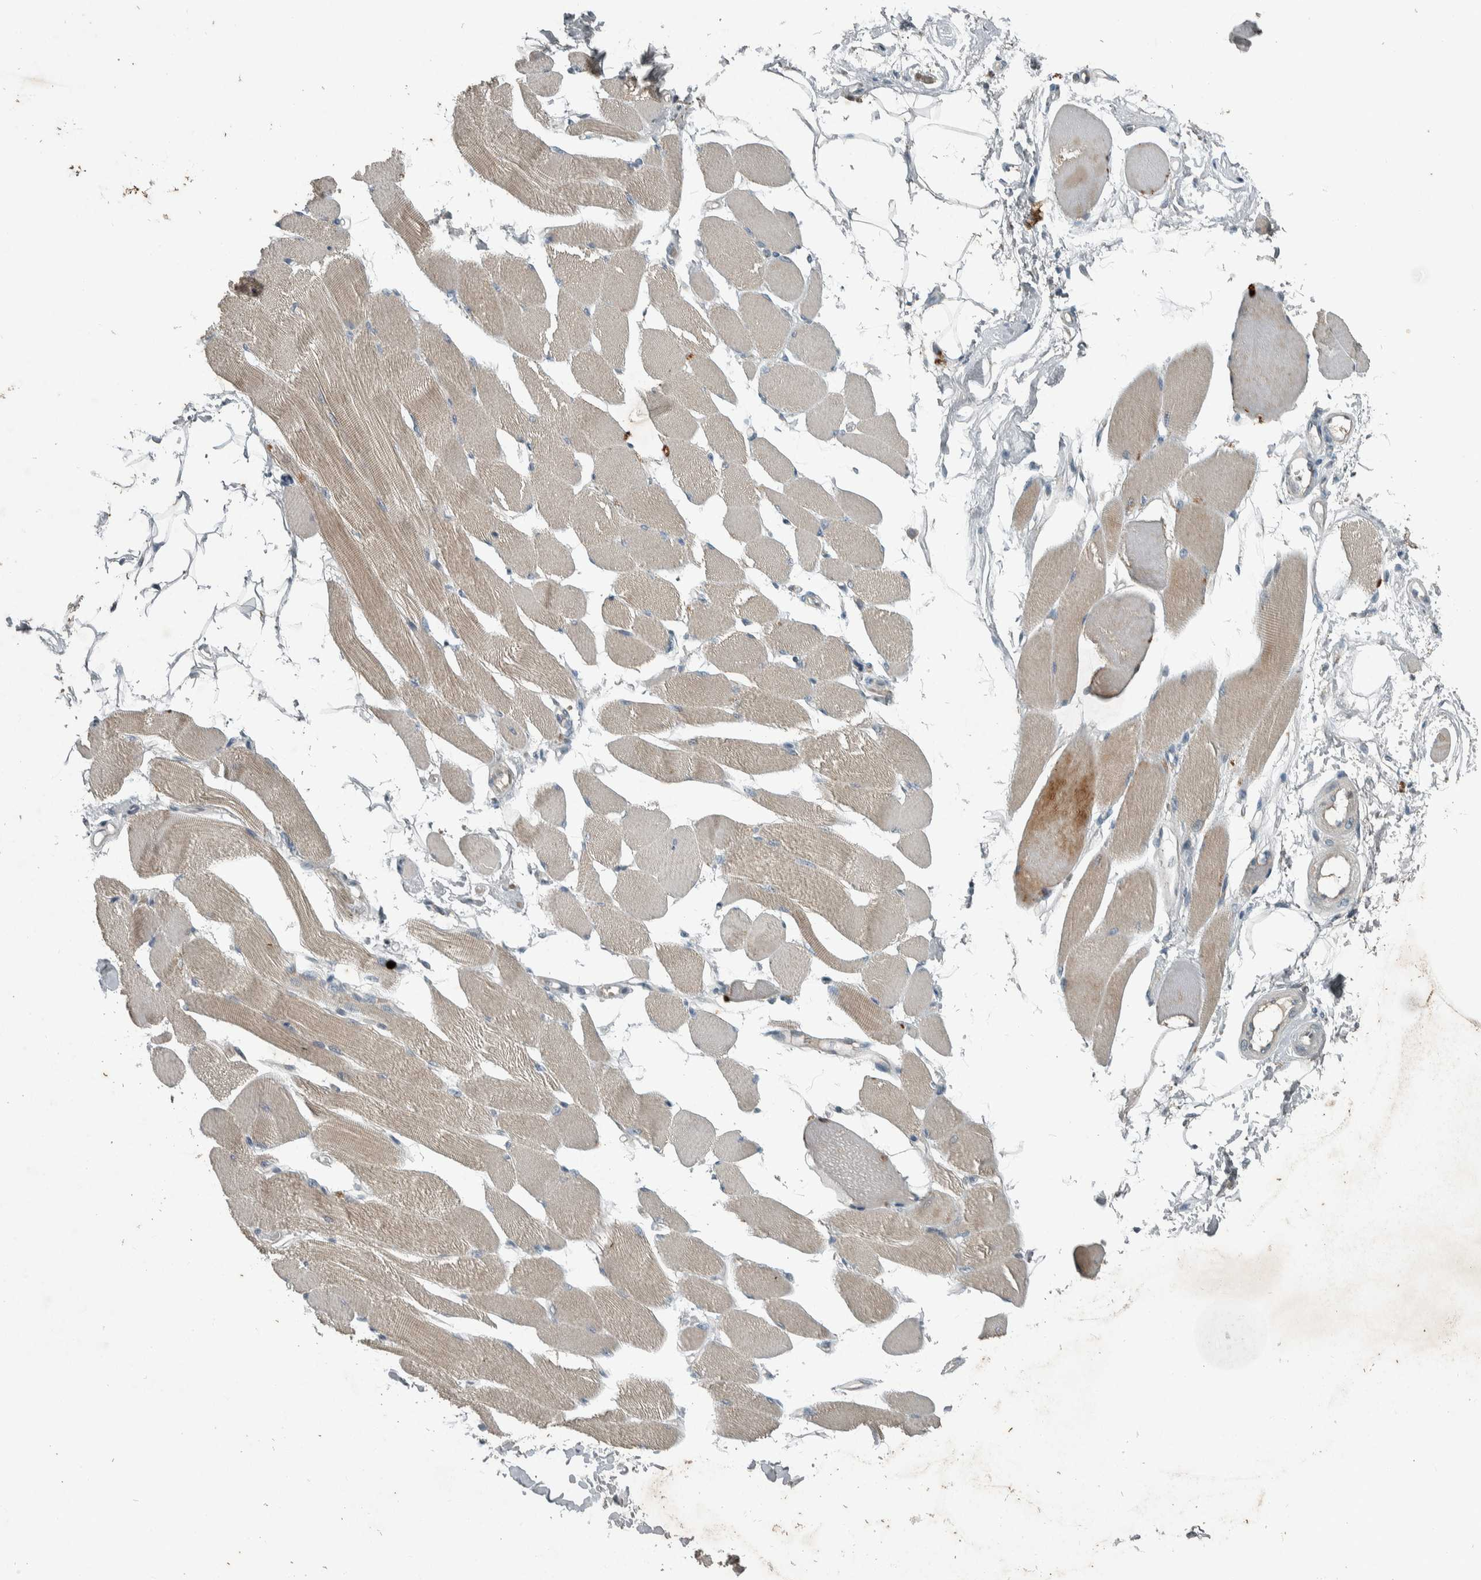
{"staining": {"intensity": "moderate", "quantity": "25%-75%", "location": "cytoplasmic/membranous"}, "tissue": "skeletal muscle", "cell_type": "Myocytes", "image_type": "normal", "snomed": [{"axis": "morphology", "description": "Normal tissue, NOS"}, {"axis": "topography", "description": "Skeletal muscle"}, {"axis": "topography", "description": "Peripheral nerve tissue"}], "caption": "Myocytes display medium levels of moderate cytoplasmic/membranous positivity in about 25%-75% of cells in benign skeletal muscle. The staining was performed using DAB to visualize the protein expression in brown, while the nuclei were stained in blue with hematoxylin (Magnification: 20x).", "gene": "CLCN2", "patient": {"sex": "female", "age": 84}}